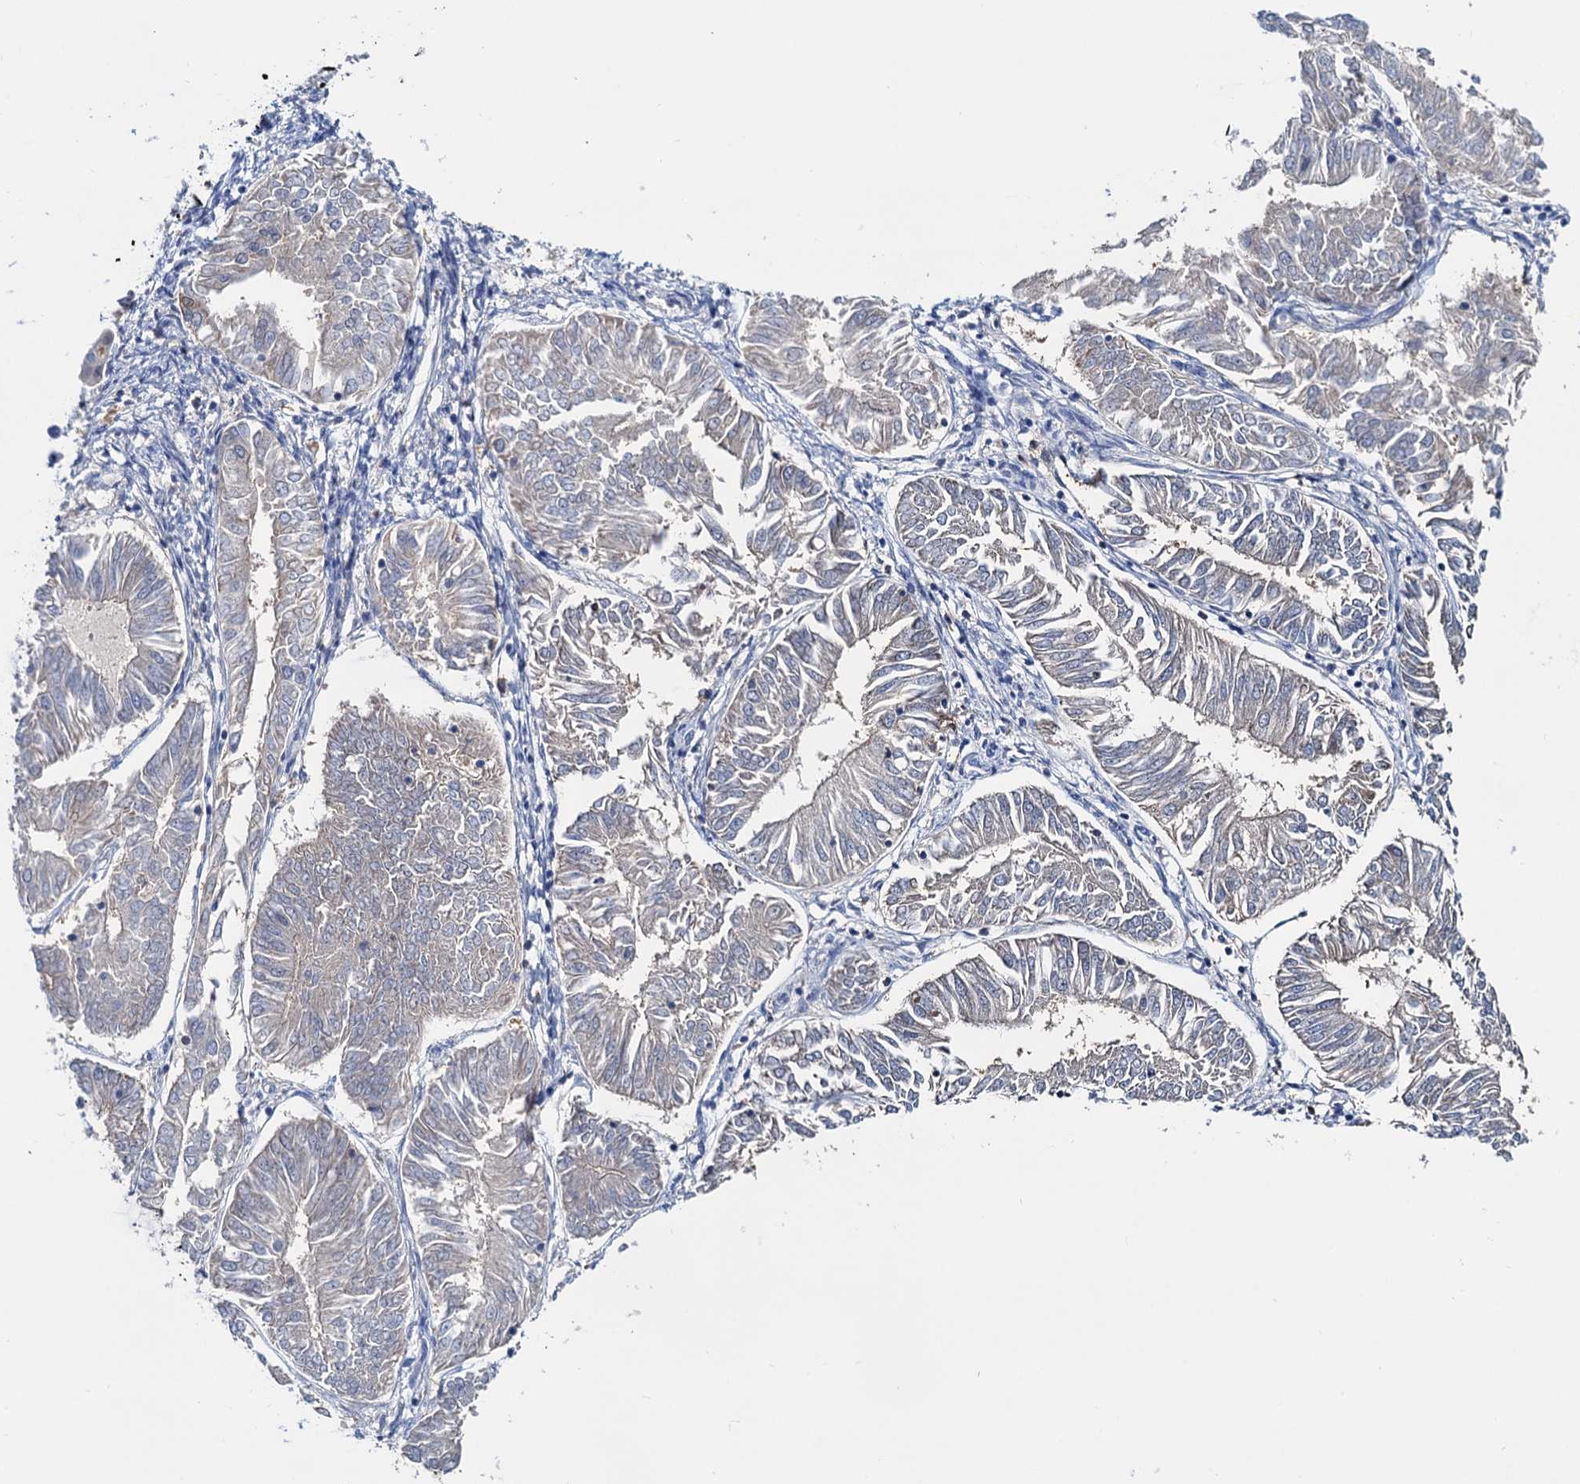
{"staining": {"intensity": "negative", "quantity": "none", "location": "none"}, "tissue": "endometrial cancer", "cell_type": "Tumor cells", "image_type": "cancer", "snomed": [{"axis": "morphology", "description": "Adenocarcinoma, NOS"}, {"axis": "topography", "description": "Endometrium"}], "caption": "Immunohistochemistry of endometrial adenocarcinoma reveals no expression in tumor cells.", "gene": "FAH", "patient": {"sex": "female", "age": 58}}